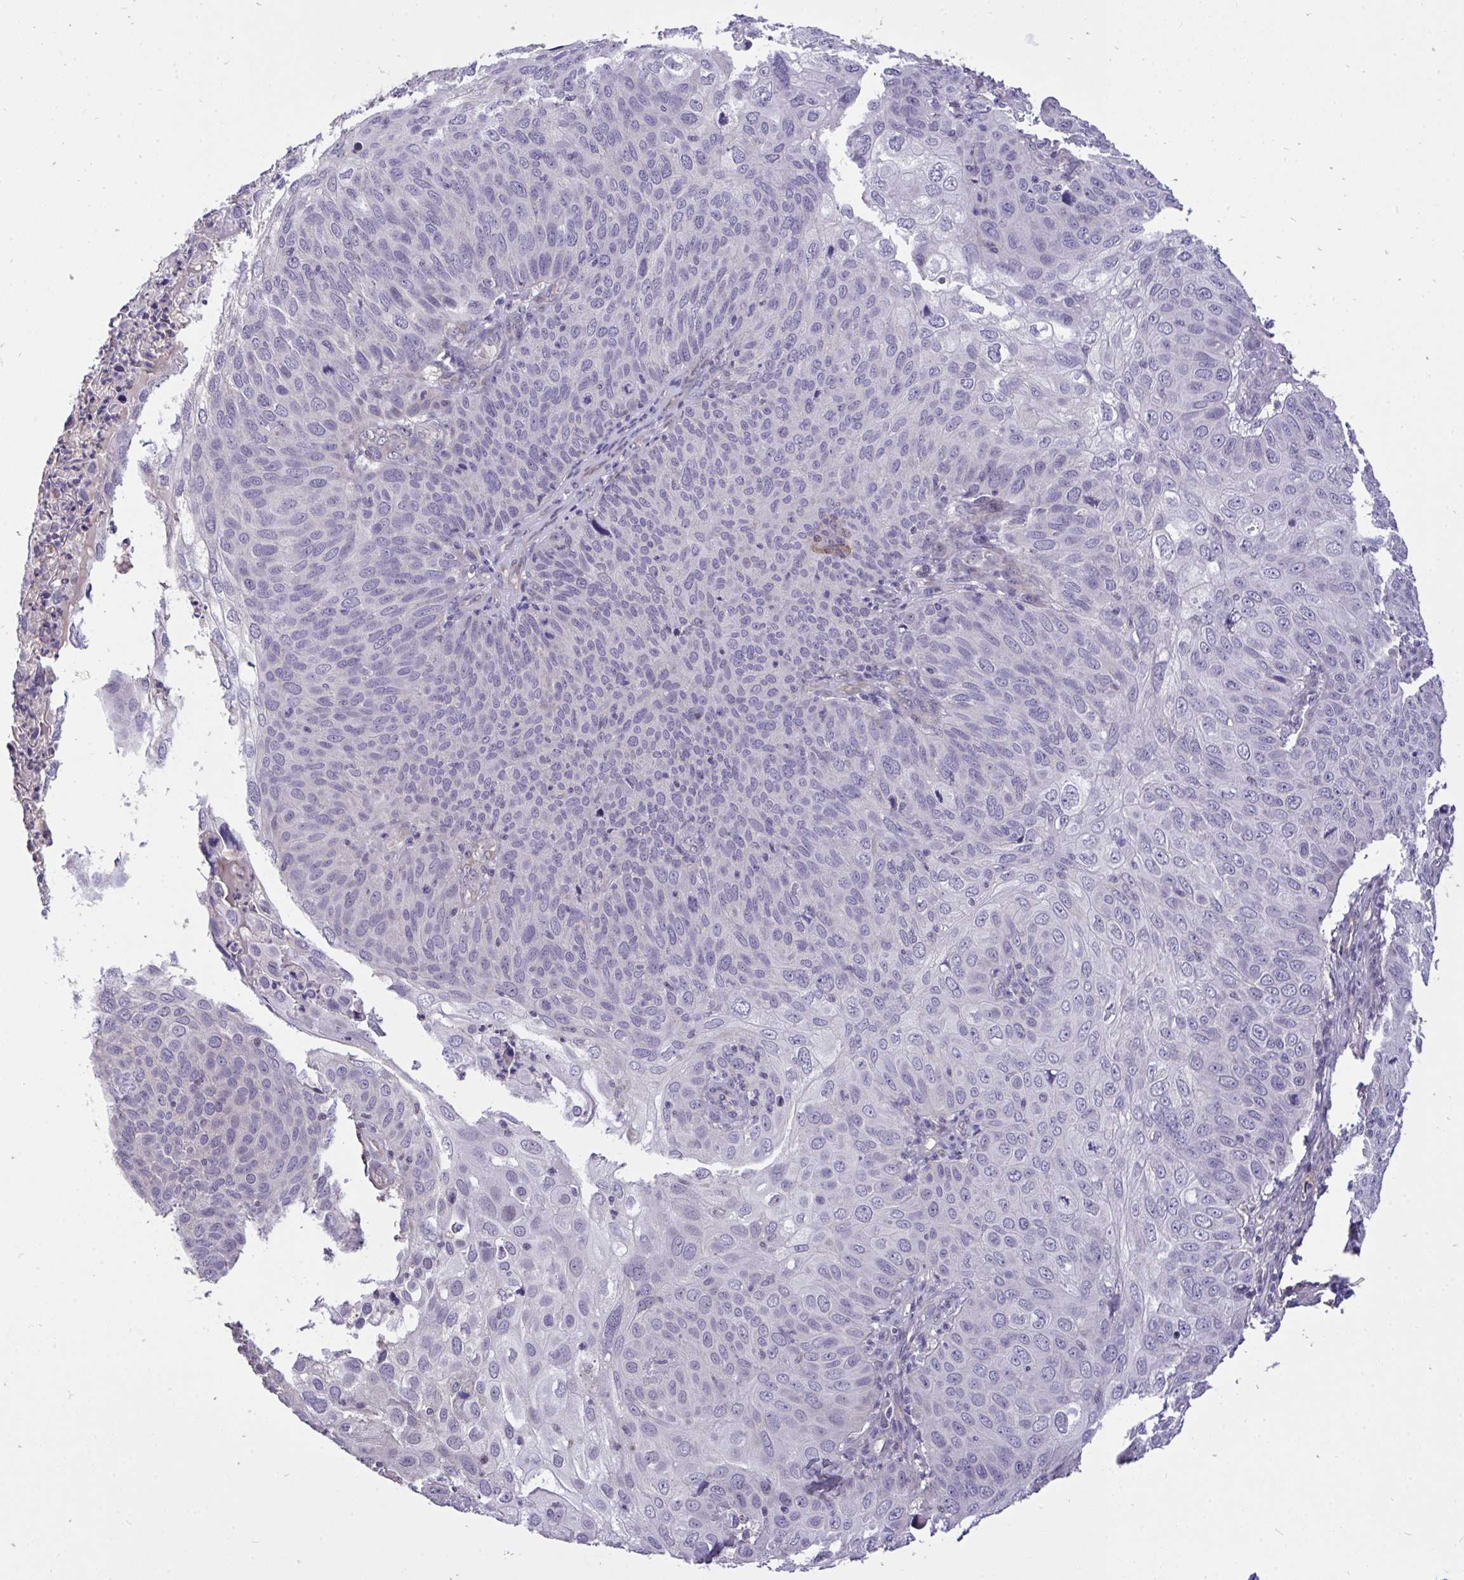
{"staining": {"intensity": "negative", "quantity": "none", "location": "none"}, "tissue": "skin cancer", "cell_type": "Tumor cells", "image_type": "cancer", "snomed": [{"axis": "morphology", "description": "Squamous cell carcinoma, NOS"}, {"axis": "topography", "description": "Skin"}], "caption": "Immunohistochemistry image of neoplastic tissue: human squamous cell carcinoma (skin) stained with DAB demonstrates no significant protein expression in tumor cells.", "gene": "C19orf54", "patient": {"sex": "male", "age": 87}}